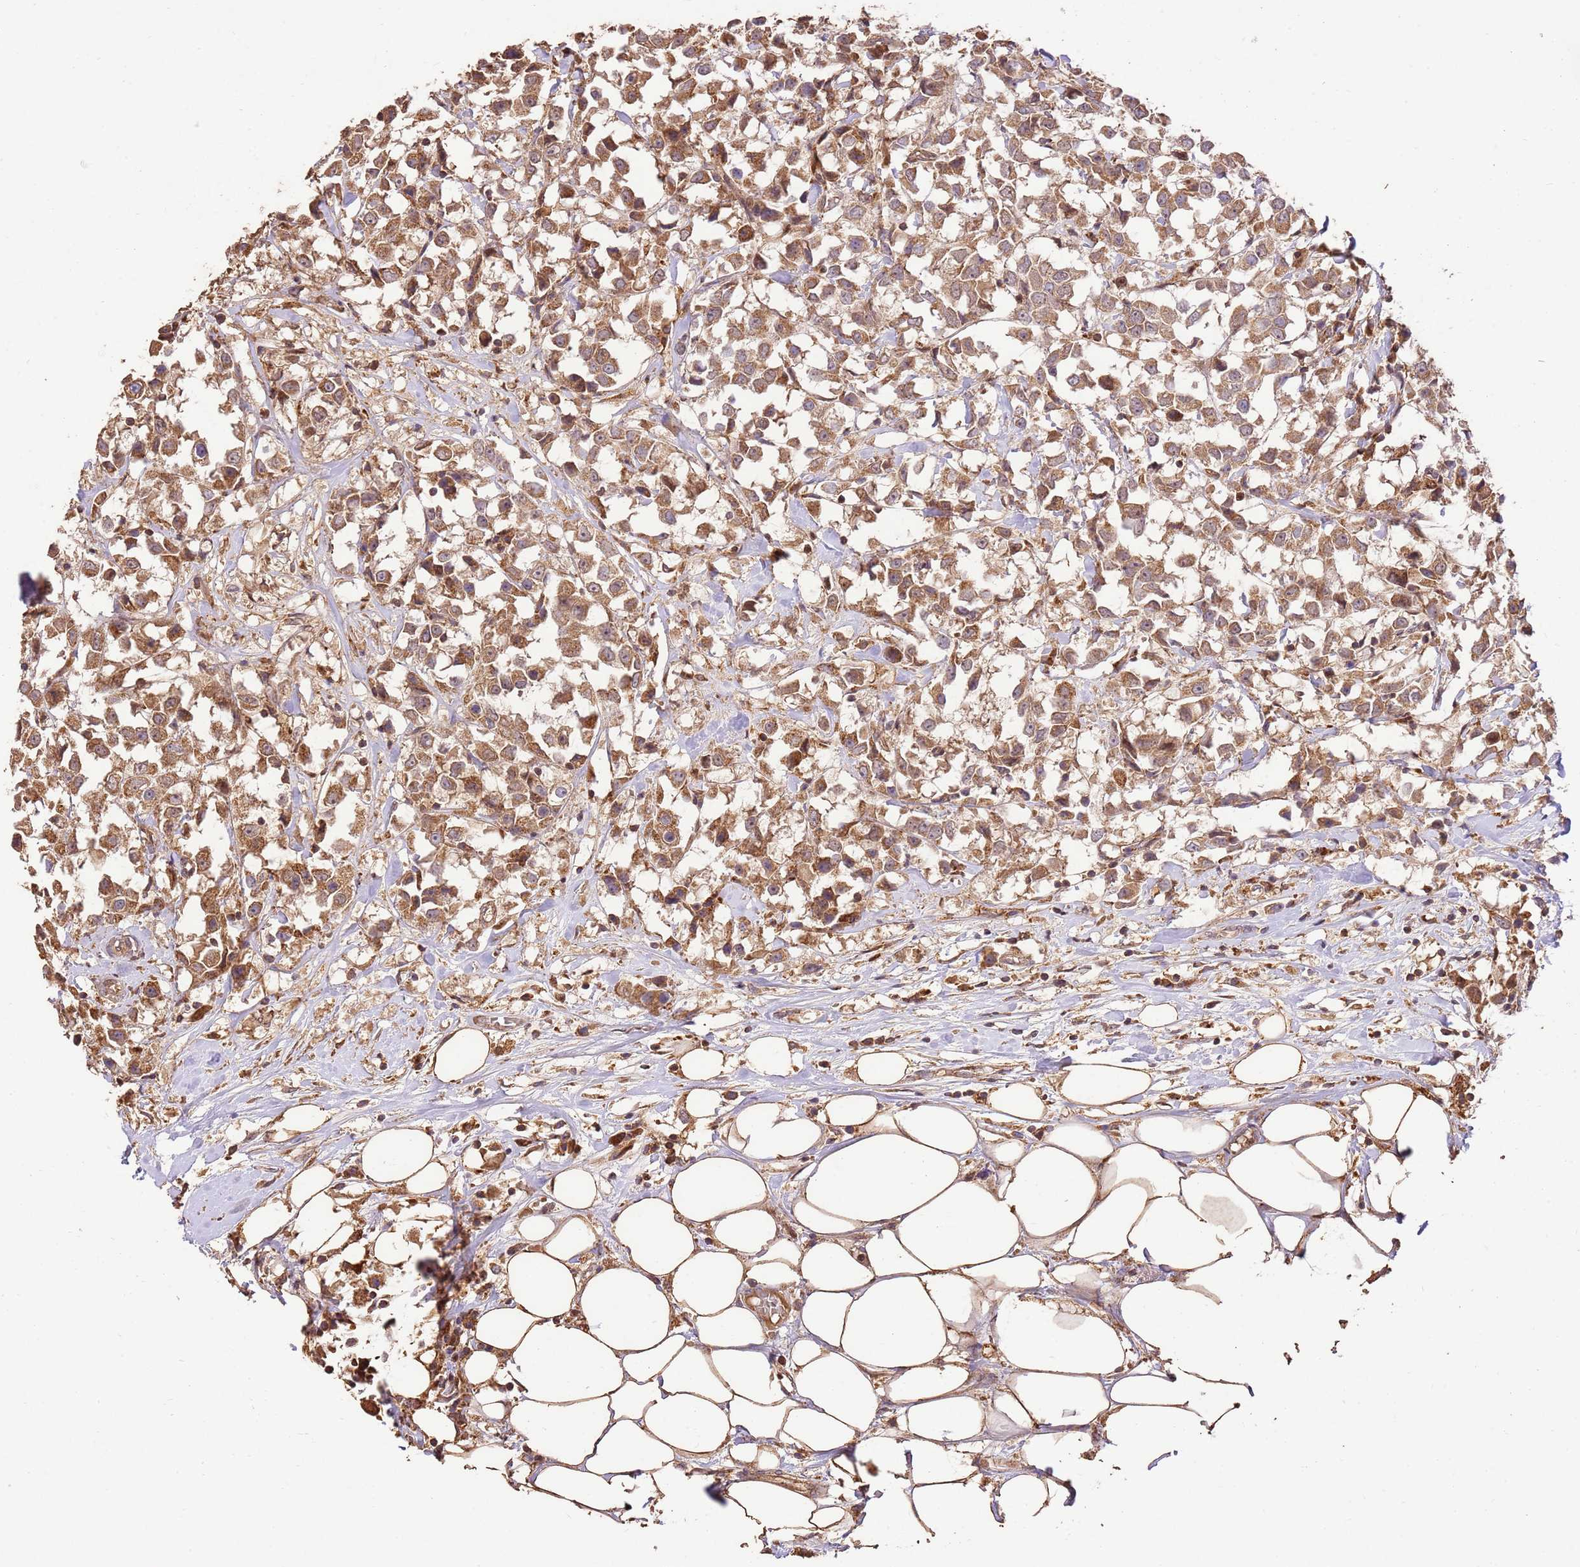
{"staining": {"intensity": "moderate", "quantity": ">75%", "location": "cytoplasmic/membranous"}, "tissue": "breast cancer", "cell_type": "Tumor cells", "image_type": "cancer", "snomed": [{"axis": "morphology", "description": "Duct carcinoma"}, {"axis": "topography", "description": "Breast"}], "caption": "Protein staining of breast invasive ductal carcinoma tissue shows moderate cytoplasmic/membranous staining in approximately >75% of tumor cells.", "gene": "LRRC28", "patient": {"sex": "female", "age": 61}}